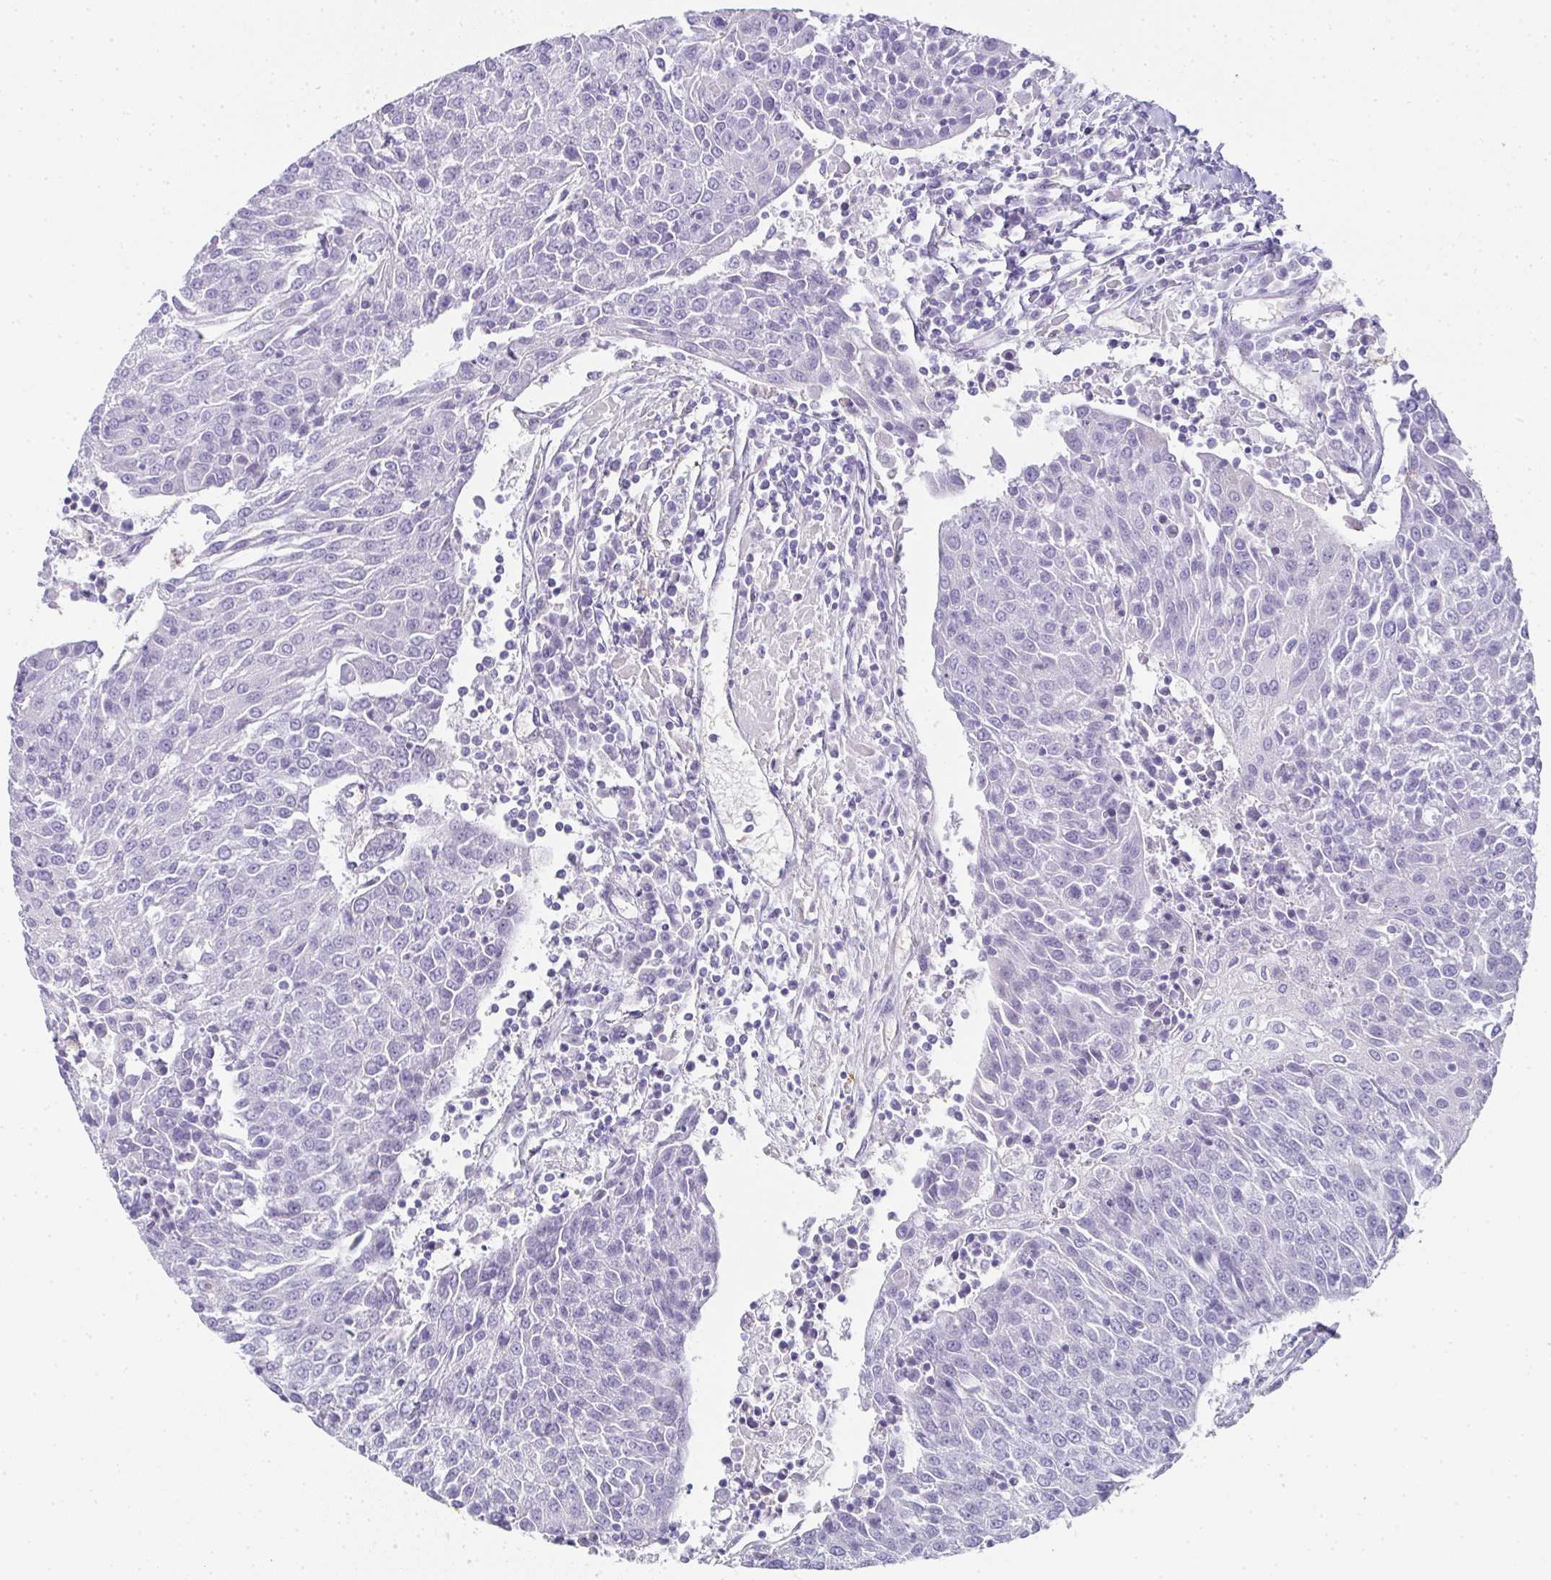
{"staining": {"intensity": "negative", "quantity": "none", "location": "none"}, "tissue": "urothelial cancer", "cell_type": "Tumor cells", "image_type": "cancer", "snomed": [{"axis": "morphology", "description": "Urothelial carcinoma, High grade"}, {"axis": "topography", "description": "Urinary bladder"}], "caption": "This is an IHC photomicrograph of human urothelial carcinoma (high-grade). There is no expression in tumor cells.", "gene": "RBP1", "patient": {"sex": "female", "age": 85}}